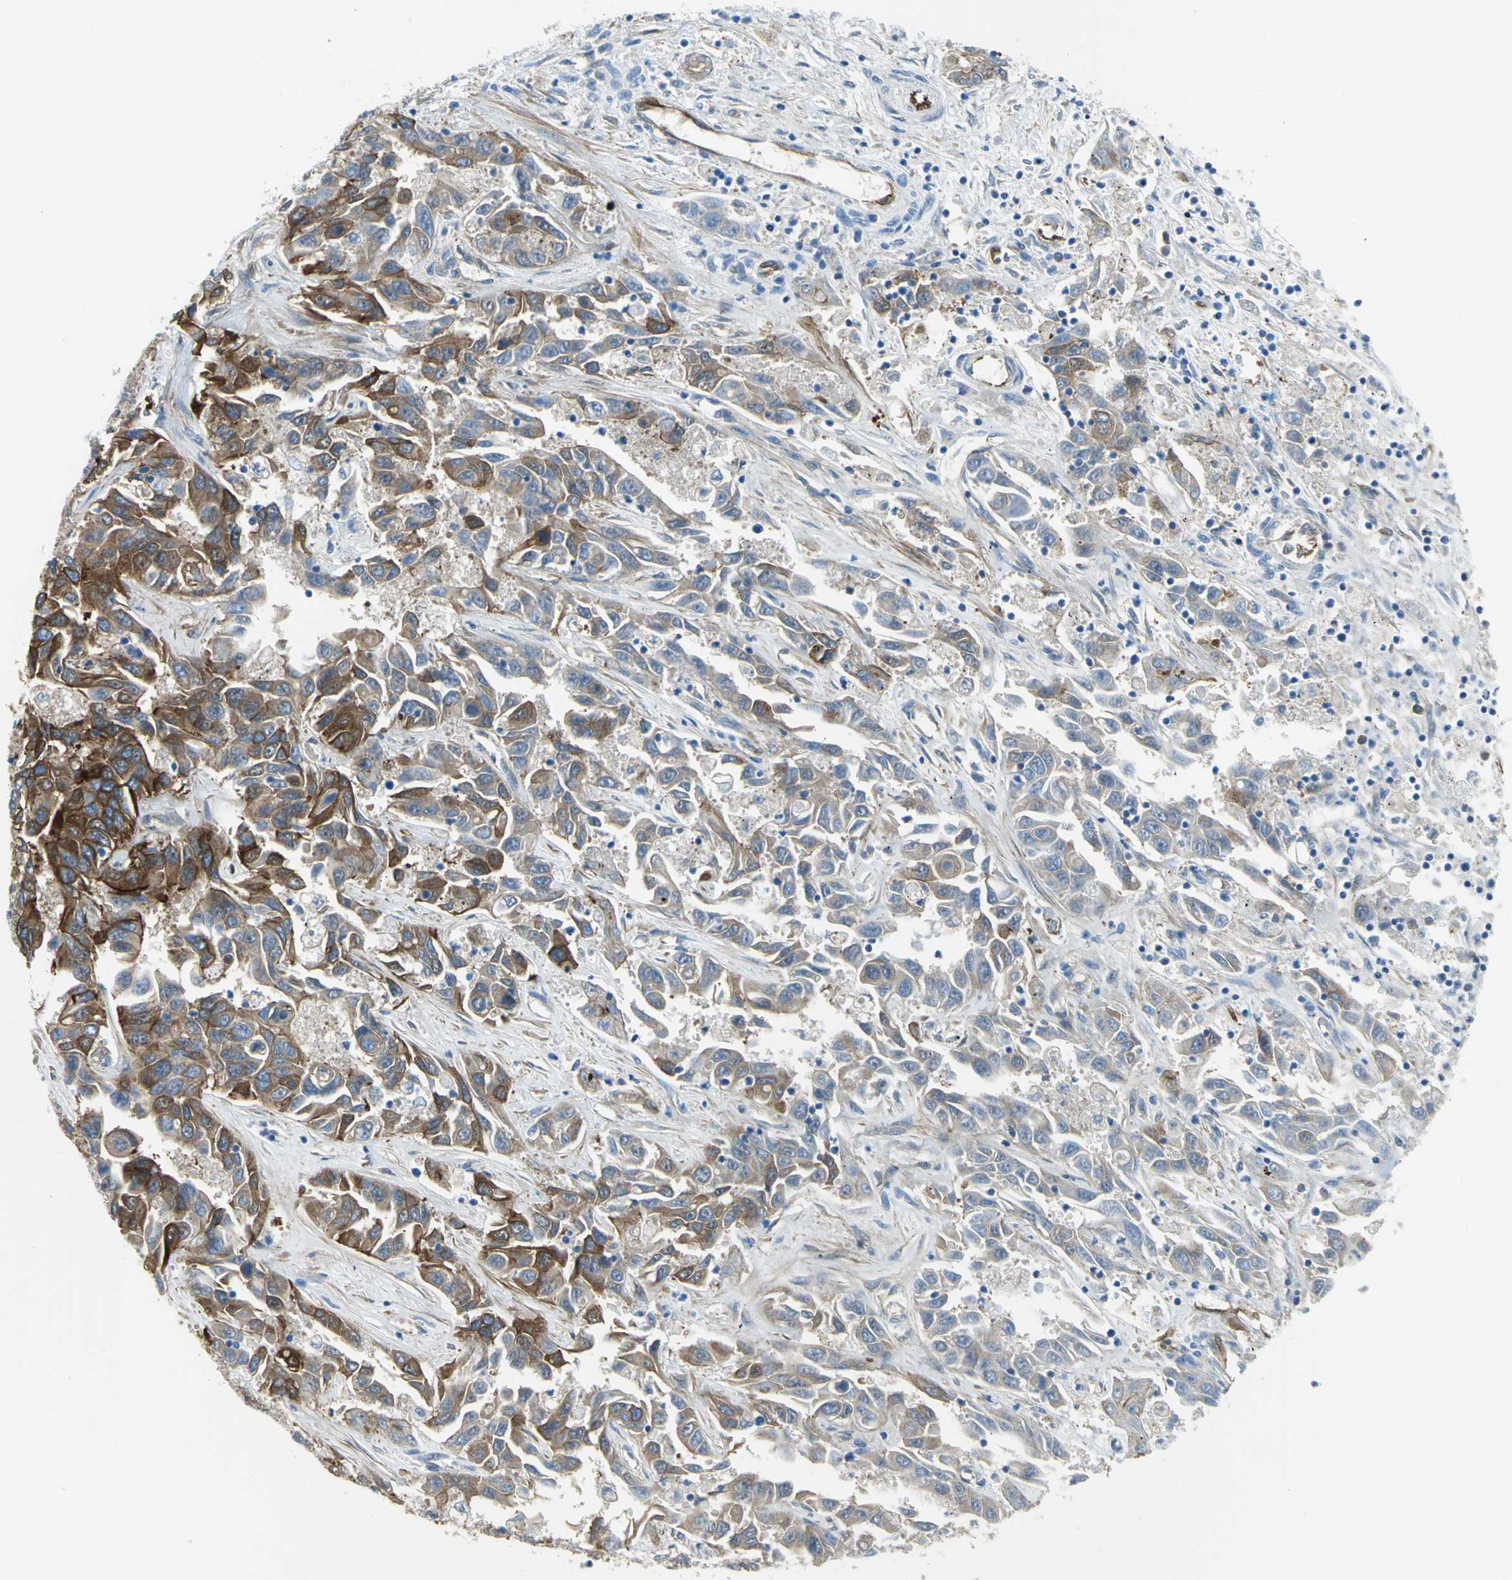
{"staining": {"intensity": "strong", "quantity": ">75%", "location": "cytoplasmic/membranous"}, "tissue": "liver cancer", "cell_type": "Tumor cells", "image_type": "cancer", "snomed": [{"axis": "morphology", "description": "Cholangiocarcinoma"}, {"axis": "topography", "description": "Liver"}], "caption": "High-magnification brightfield microscopy of cholangiocarcinoma (liver) stained with DAB (brown) and counterstained with hematoxylin (blue). tumor cells exhibit strong cytoplasmic/membranous expression is appreciated in approximately>75% of cells. The protein of interest is shown in brown color, while the nuclei are stained blue.", "gene": "FLNB", "patient": {"sex": "female", "age": 52}}